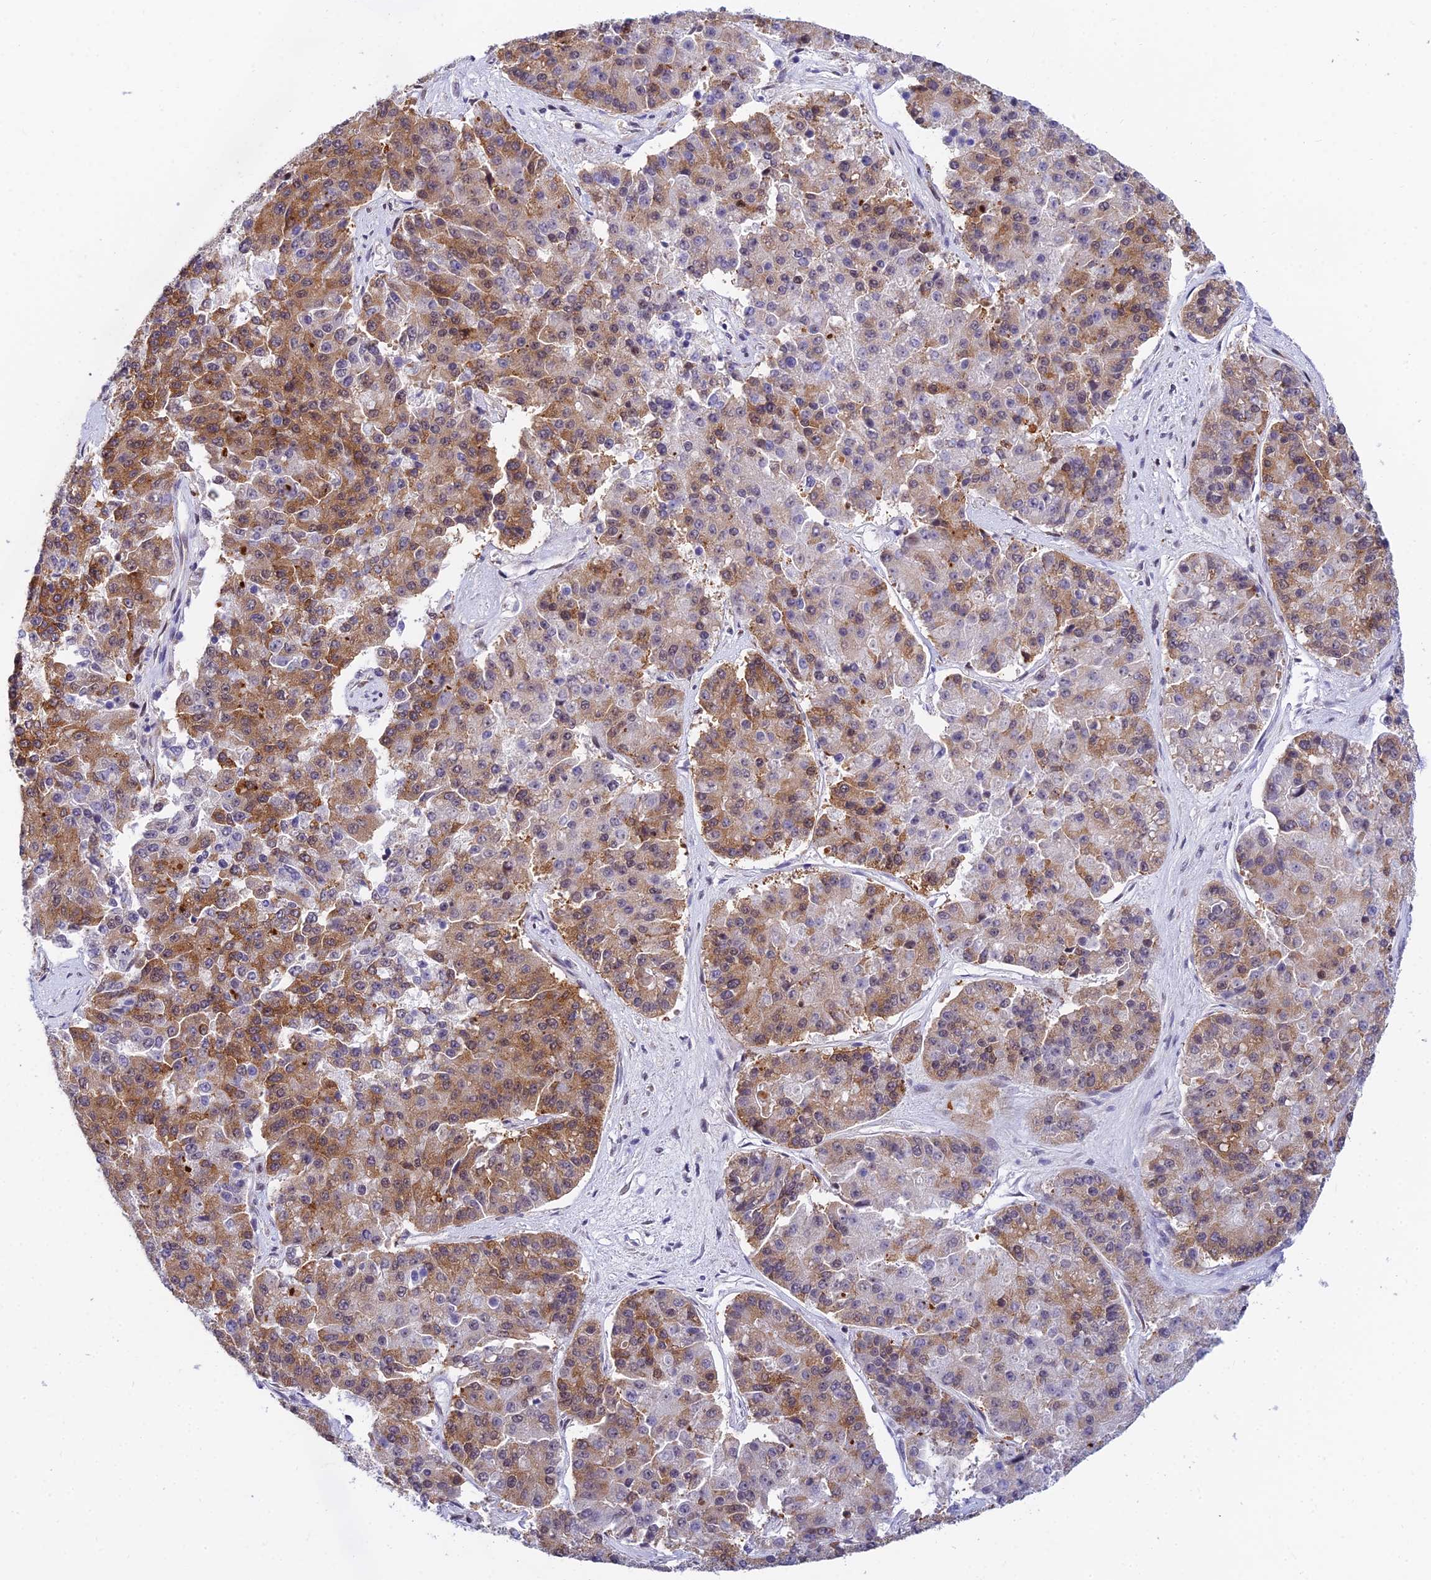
{"staining": {"intensity": "moderate", "quantity": ">75%", "location": "cytoplasmic/membranous"}, "tissue": "pancreatic cancer", "cell_type": "Tumor cells", "image_type": "cancer", "snomed": [{"axis": "morphology", "description": "Adenocarcinoma, NOS"}, {"axis": "topography", "description": "Pancreas"}], "caption": "IHC micrograph of pancreatic cancer stained for a protein (brown), which displays medium levels of moderate cytoplasmic/membranous staining in approximately >75% of tumor cells.", "gene": "USP22", "patient": {"sex": "male", "age": 50}}